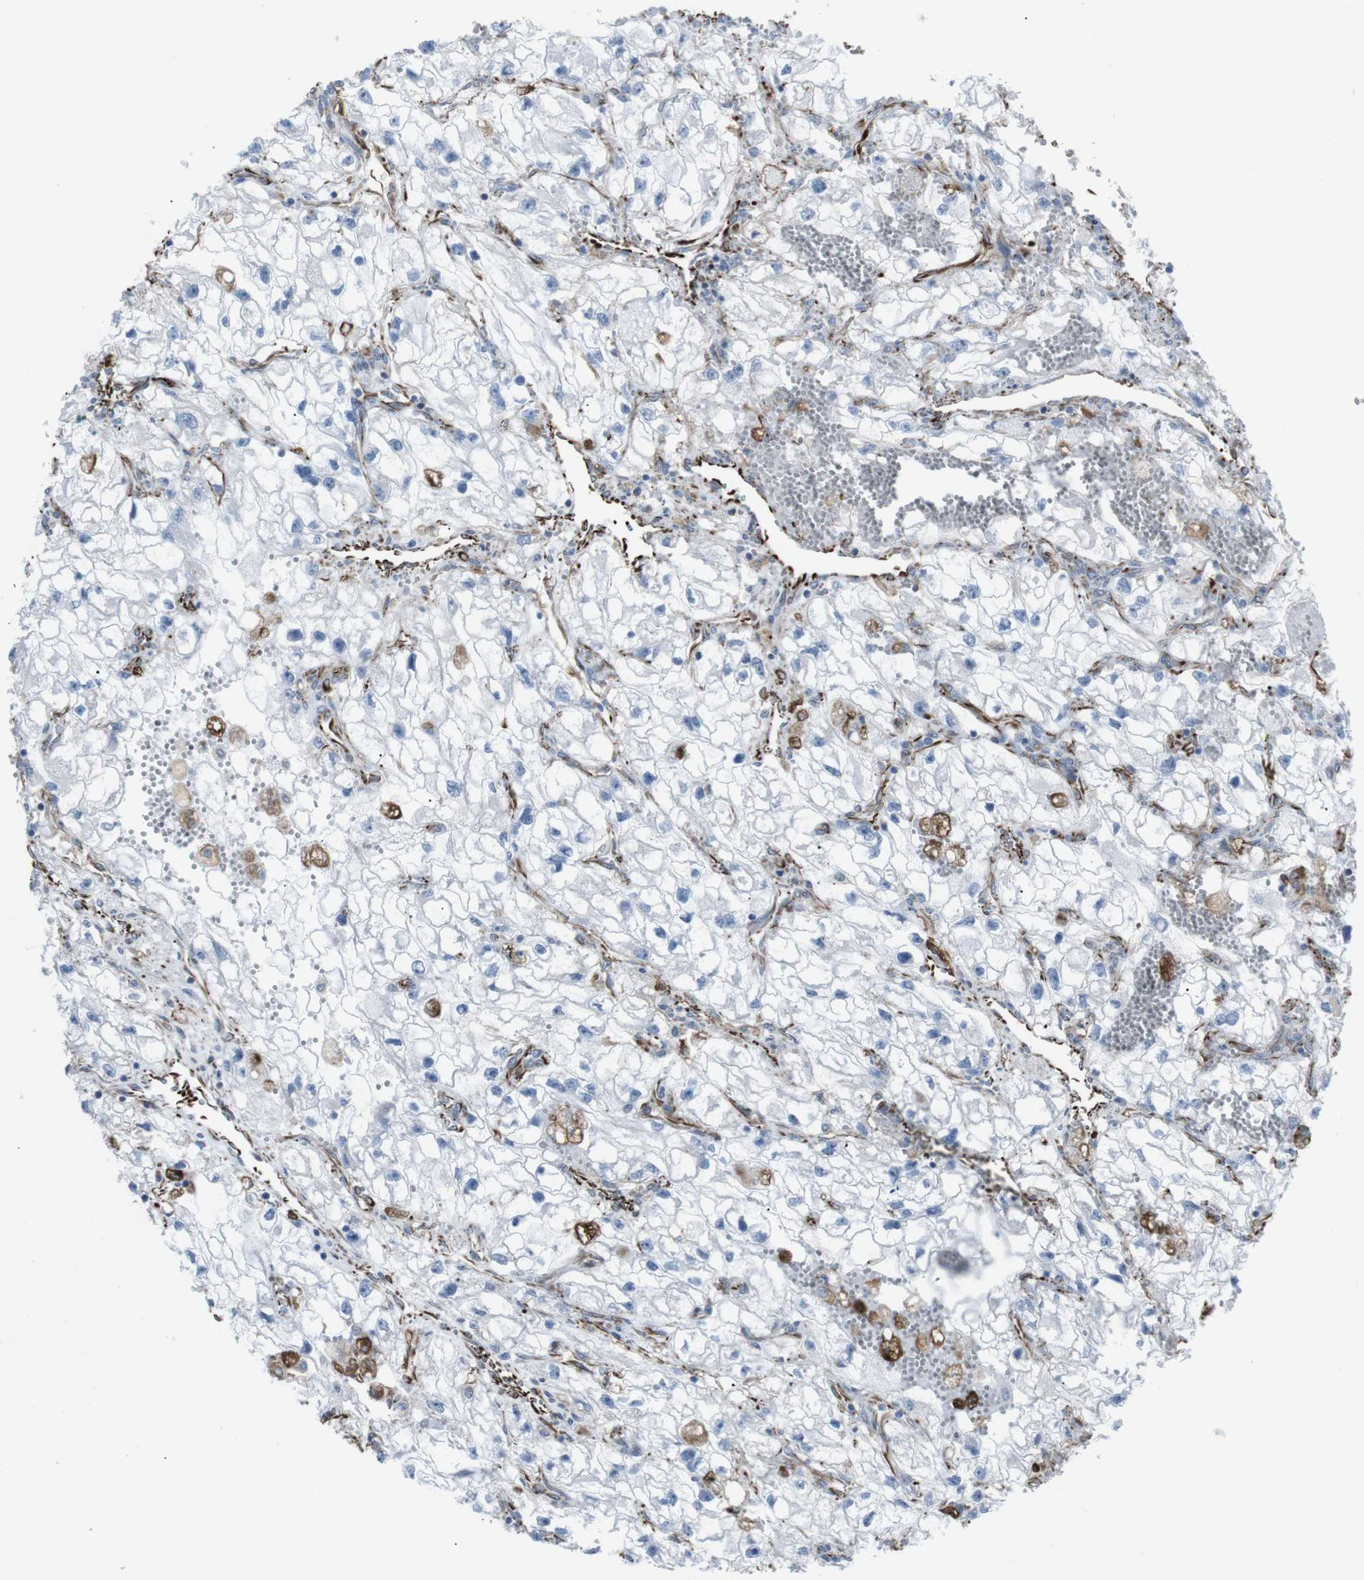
{"staining": {"intensity": "negative", "quantity": "none", "location": "none"}, "tissue": "renal cancer", "cell_type": "Tumor cells", "image_type": "cancer", "snomed": [{"axis": "morphology", "description": "Adenocarcinoma, NOS"}, {"axis": "topography", "description": "Kidney"}], "caption": "Renal cancer stained for a protein using IHC demonstrates no expression tumor cells.", "gene": "ZDHHC6", "patient": {"sex": "female", "age": 70}}